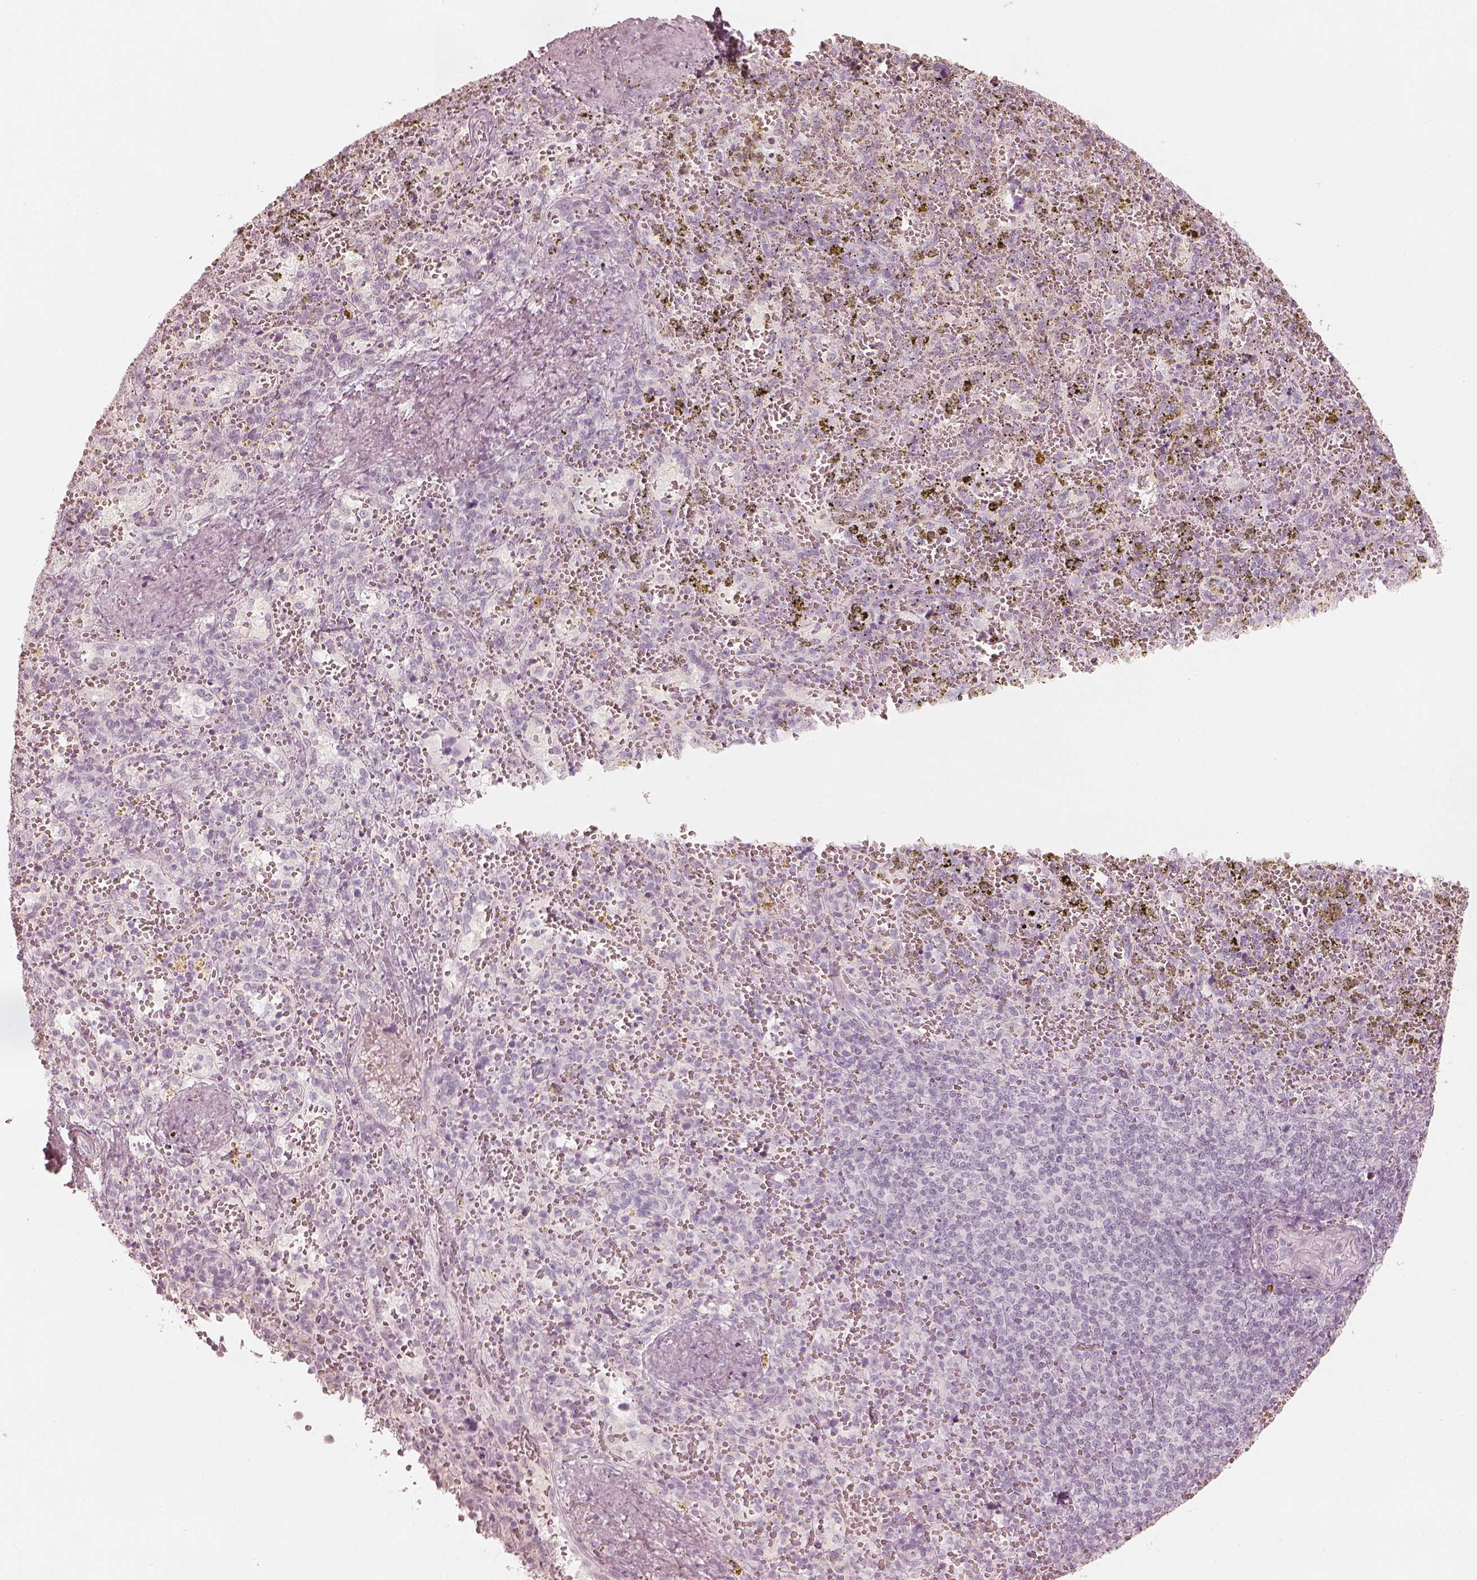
{"staining": {"intensity": "negative", "quantity": "none", "location": "none"}, "tissue": "spleen", "cell_type": "Cells in red pulp", "image_type": "normal", "snomed": [{"axis": "morphology", "description": "Normal tissue, NOS"}, {"axis": "topography", "description": "Spleen"}], "caption": "Immunohistochemistry photomicrograph of normal human spleen stained for a protein (brown), which displays no expression in cells in red pulp.", "gene": "KRT82", "patient": {"sex": "female", "age": 50}}